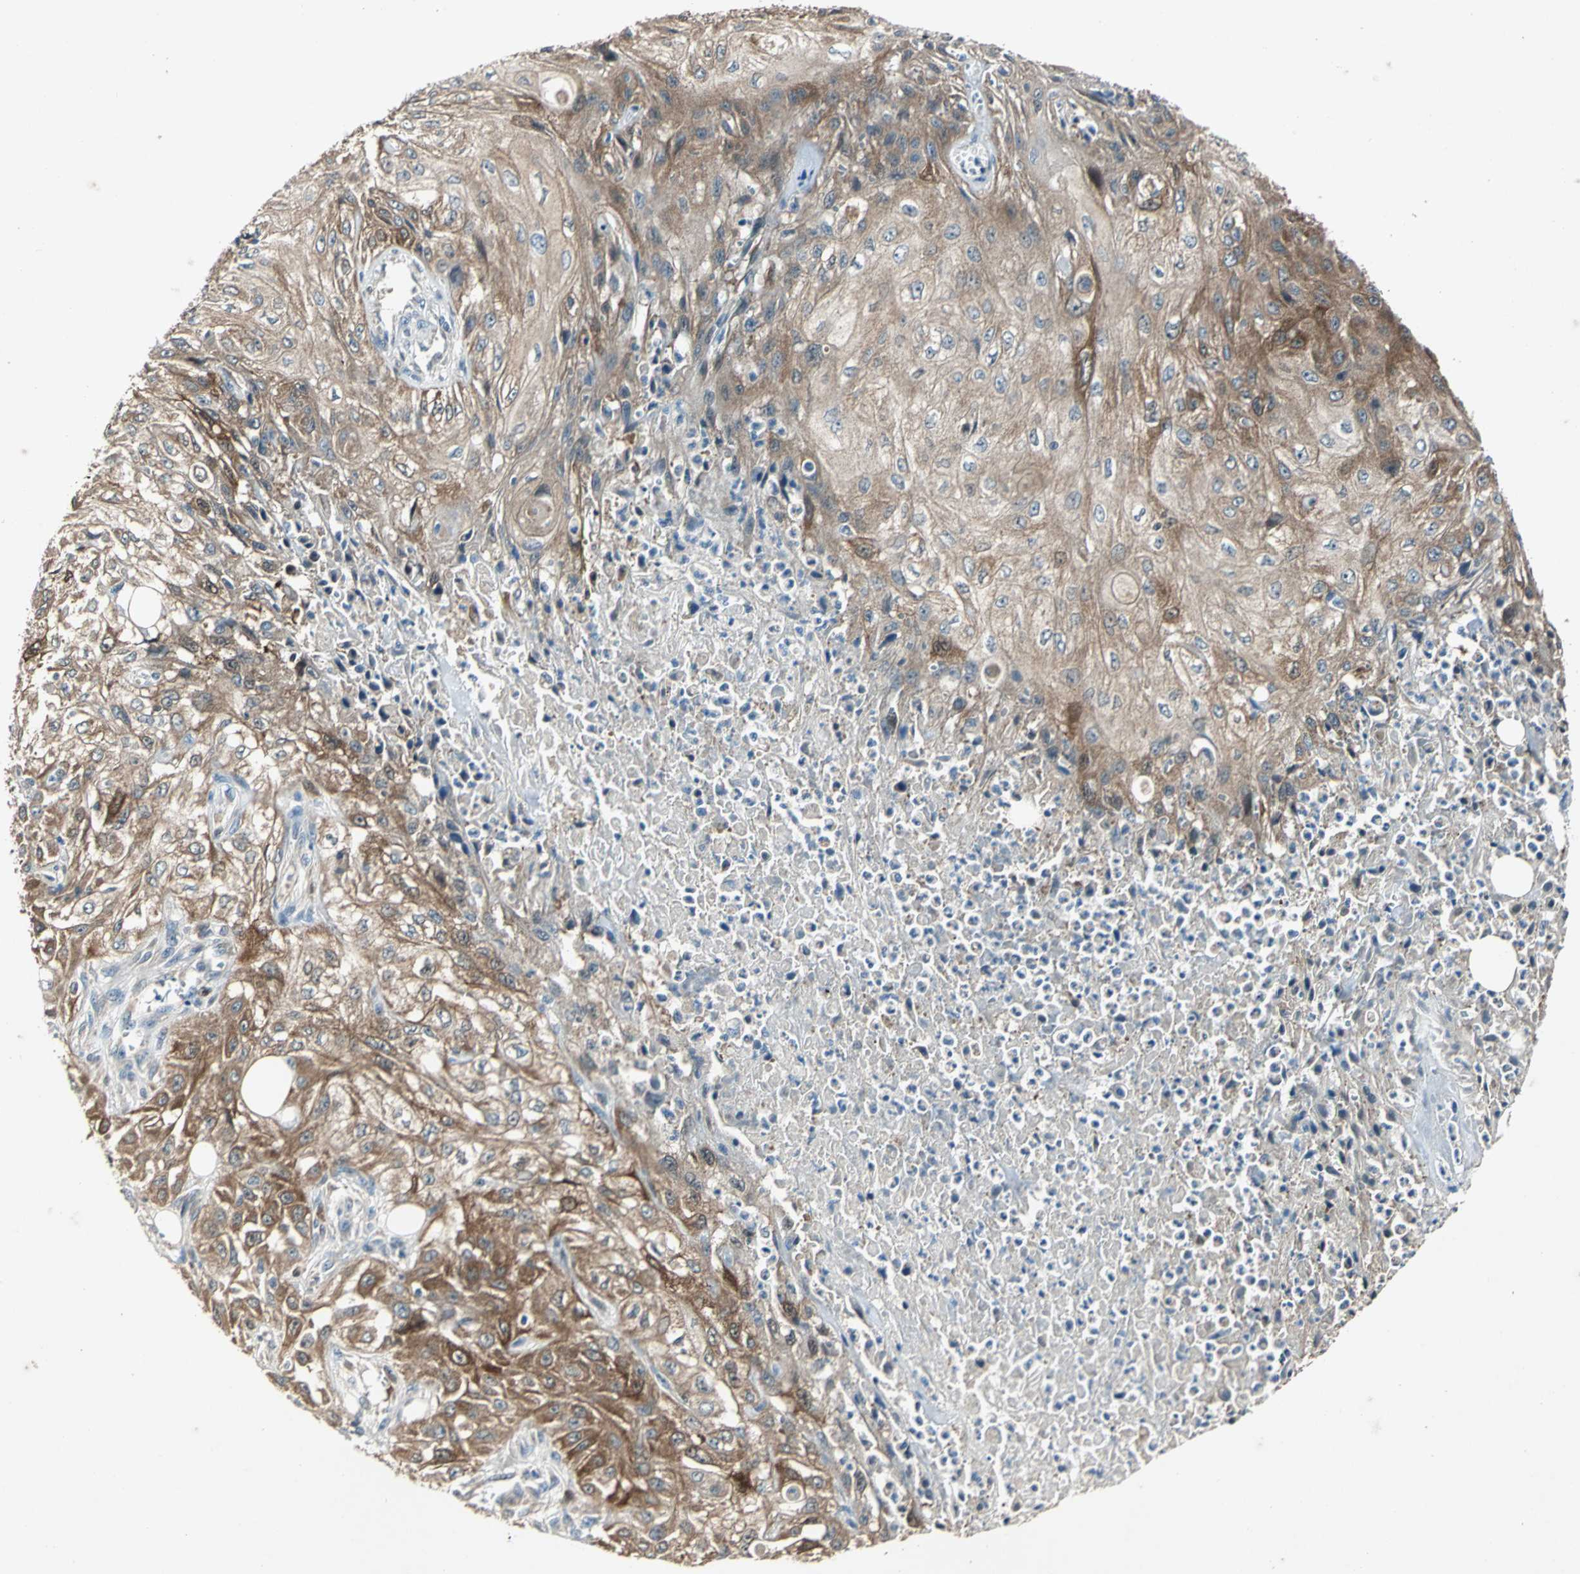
{"staining": {"intensity": "moderate", "quantity": ">75%", "location": "cytoplasmic/membranous"}, "tissue": "skin cancer", "cell_type": "Tumor cells", "image_type": "cancer", "snomed": [{"axis": "morphology", "description": "Squamous cell carcinoma, NOS"}, {"axis": "topography", "description": "Skin"}], "caption": "This is a photomicrograph of immunohistochemistry staining of squamous cell carcinoma (skin), which shows moderate staining in the cytoplasmic/membranous of tumor cells.", "gene": "RRM2B", "patient": {"sex": "male", "age": 75}}